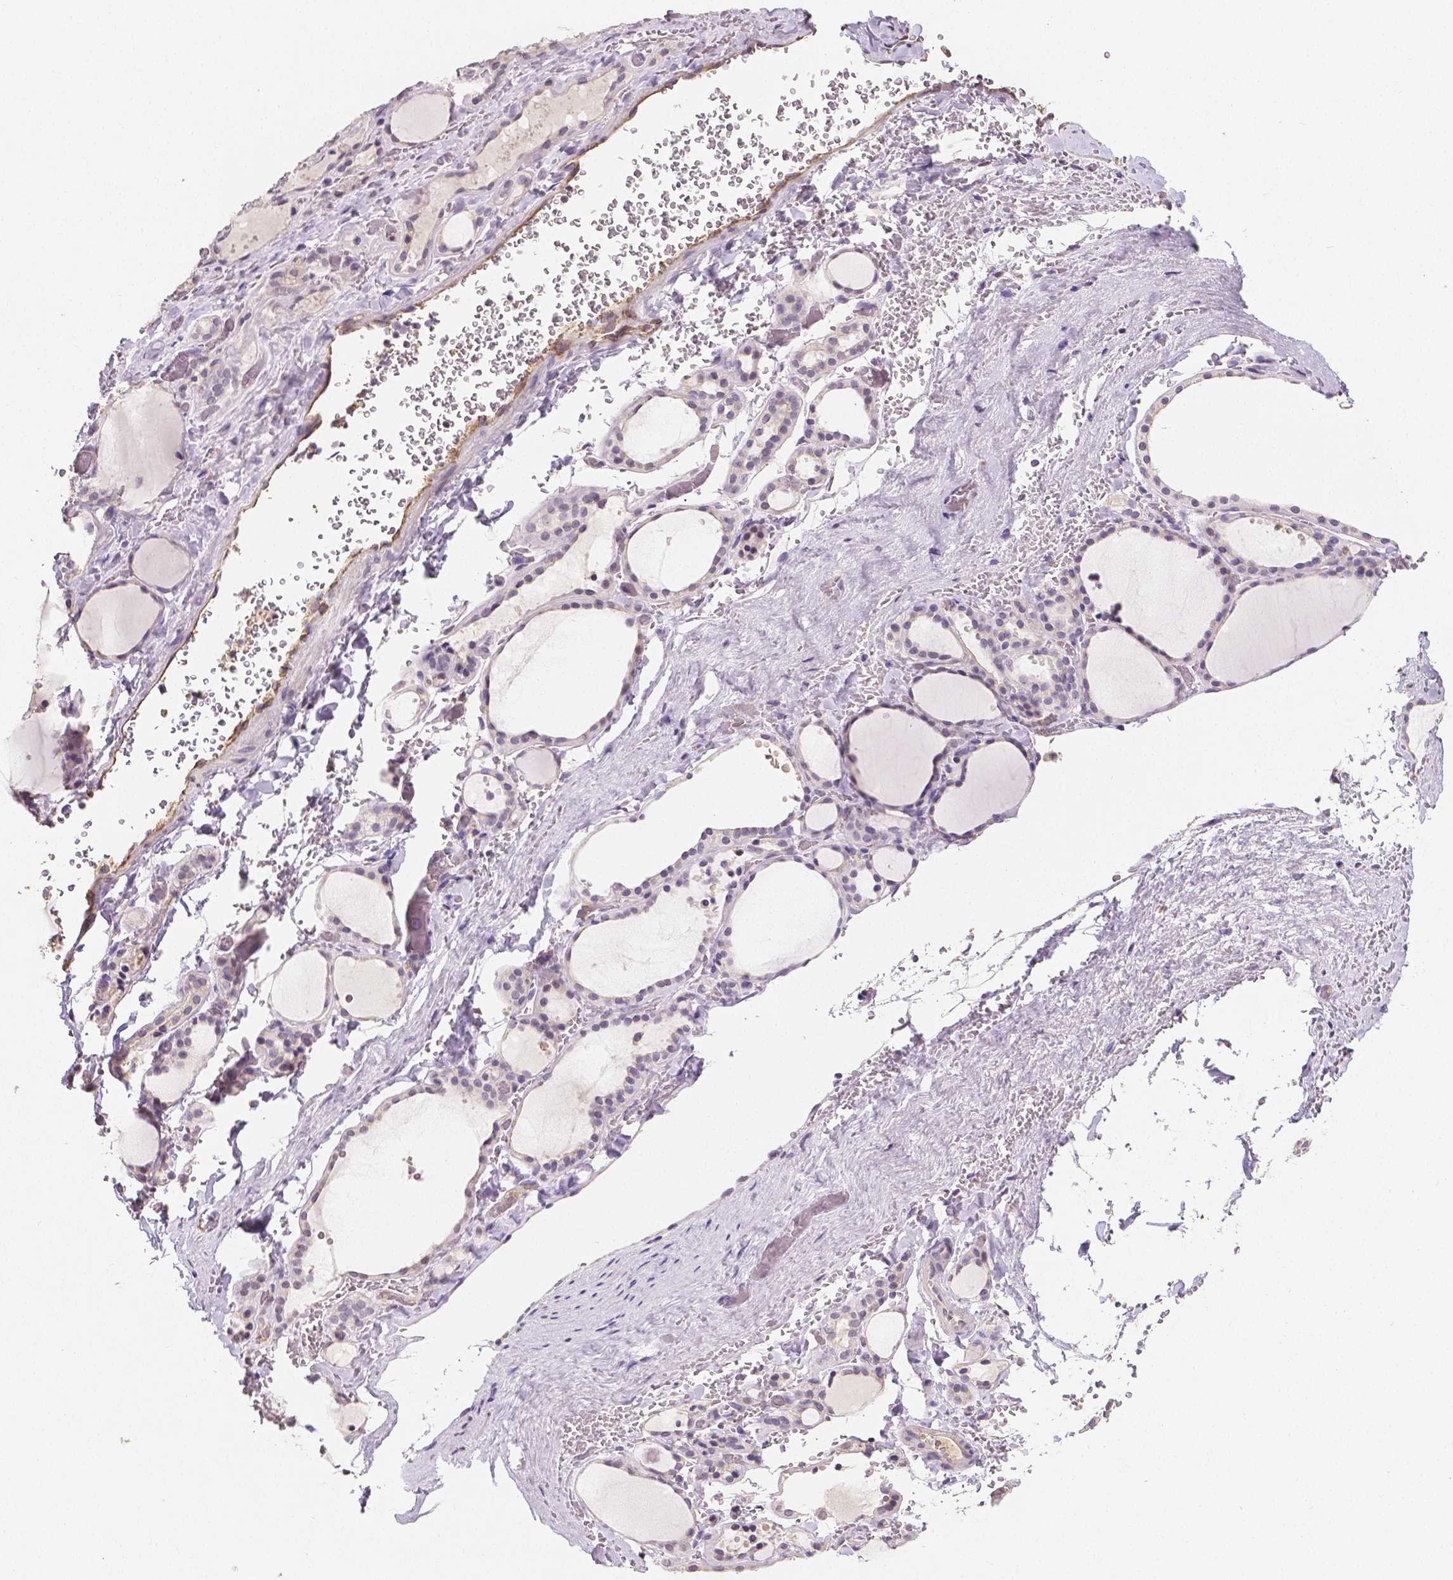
{"staining": {"intensity": "negative", "quantity": "none", "location": "none"}, "tissue": "thyroid gland", "cell_type": "Glandular cells", "image_type": "normal", "snomed": [{"axis": "morphology", "description": "Normal tissue, NOS"}, {"axis": "topography", "description": "Thyroid gland"}], "caption": "Immunohistochemical staining of benign human thyroid gland displays no significant staining in glandular cells. (DAB (3,3'-diaminobenzidine) immunohistochemistry (IHC), high magnification).", "gene": "ELAVL2", "patient": {"sex": "female", "age": 36}}